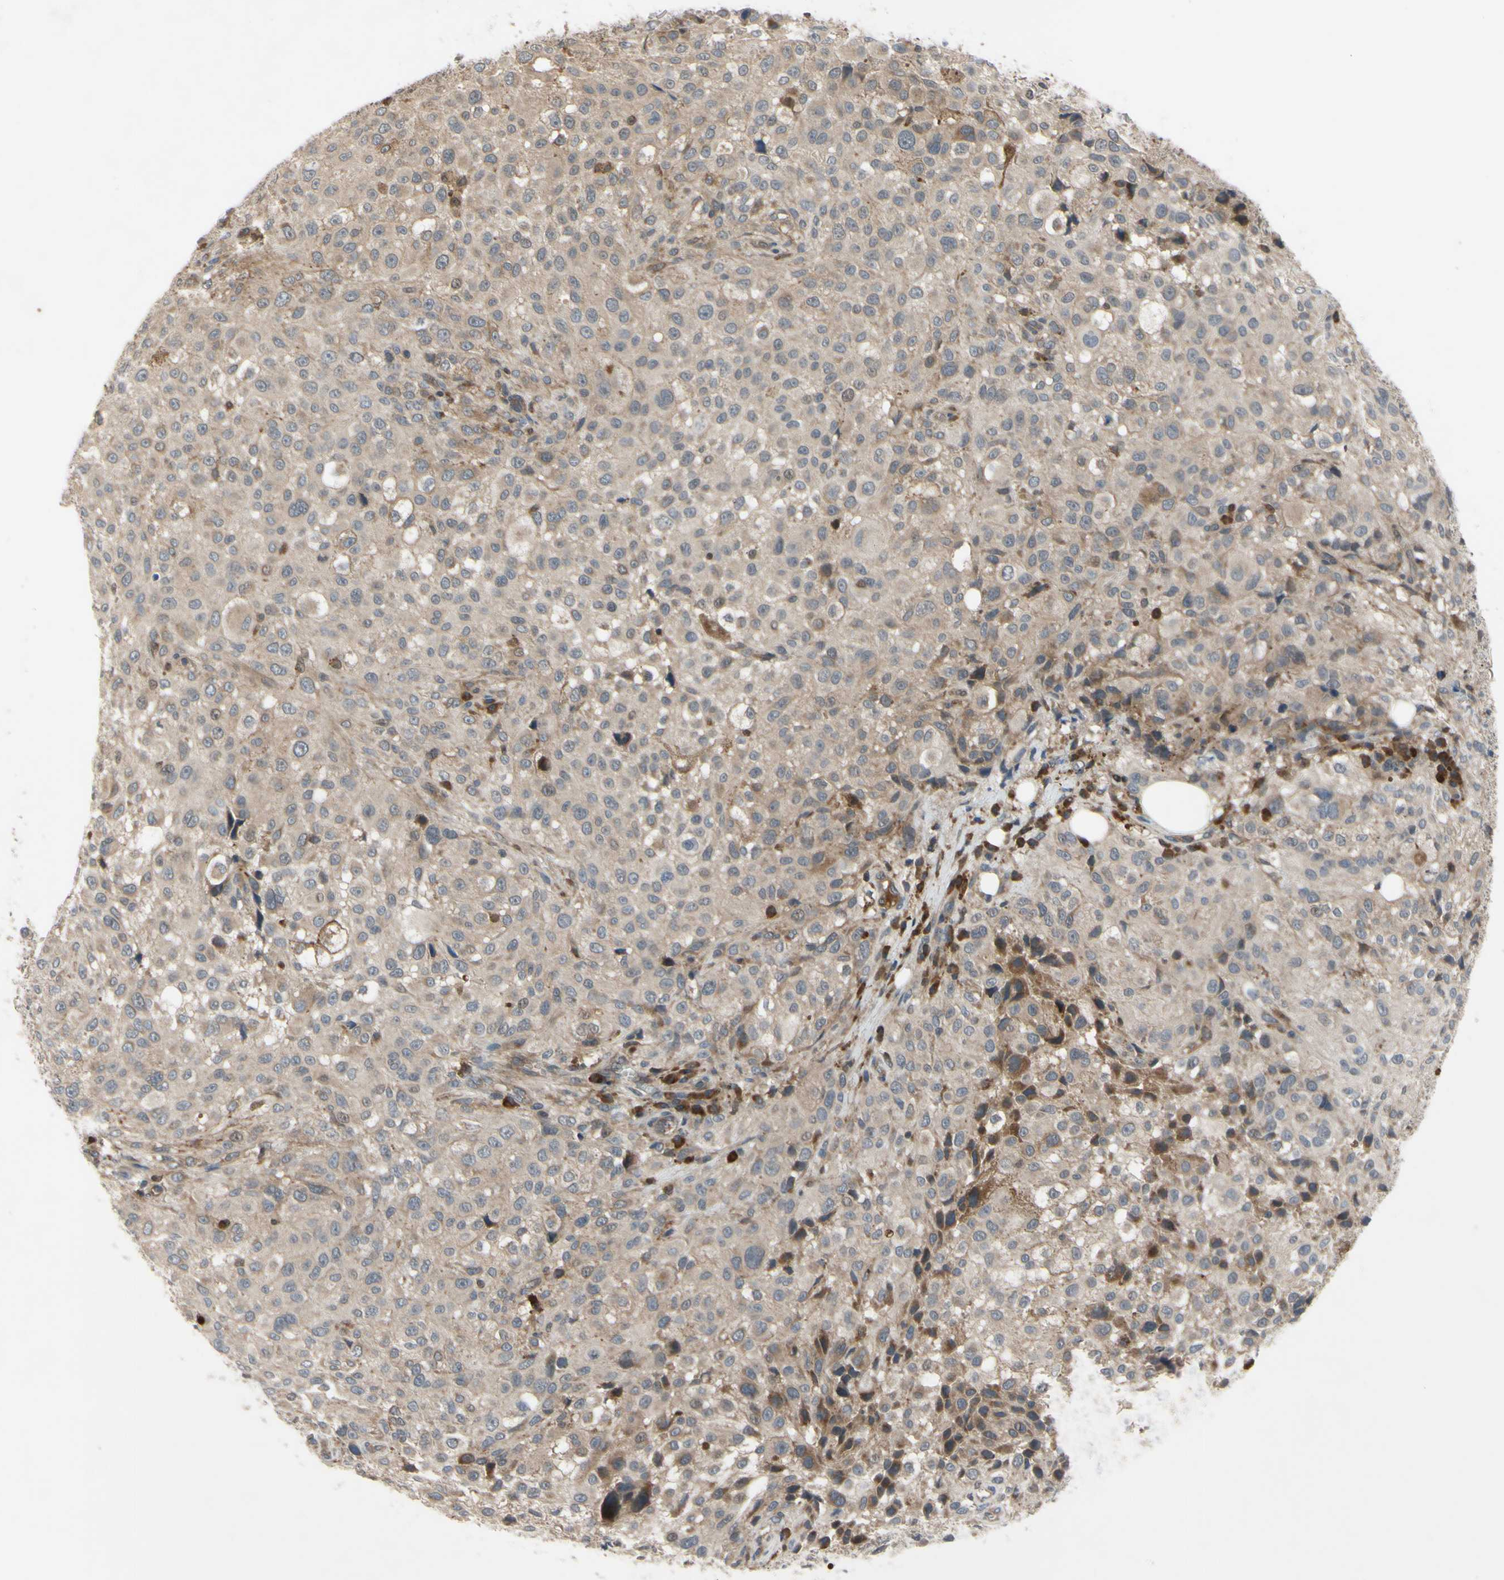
{"staining": {"intensity": "weak", "quantity": ">75%", "location": "cytoplasmic/membranous"}, "tissue": "melanoma", "cell_type": "Tumor cells", "image_type": "cancer", "snomed": [{"axis": "morphology", "description": "Necrosis, NOS"}, {"axis": "morphology", "description": "Malignant melanoma, NOS"}, {"axis": "topography", "description": "Skin"}], "caption": "Immunohistochemistry staining of malignant melanoma, which displays low levels of weak cytoplasmic/membranous positivity in about >75% of tumor cells indicating weak cytoplasmic/membranous protein expression. The staining was performed using DAB (brown) for protein detection and nuclei were counterstained in hematoxylin (blue).", "gene": "XIAP", "patient": {"sex": "female", "age": 87}}